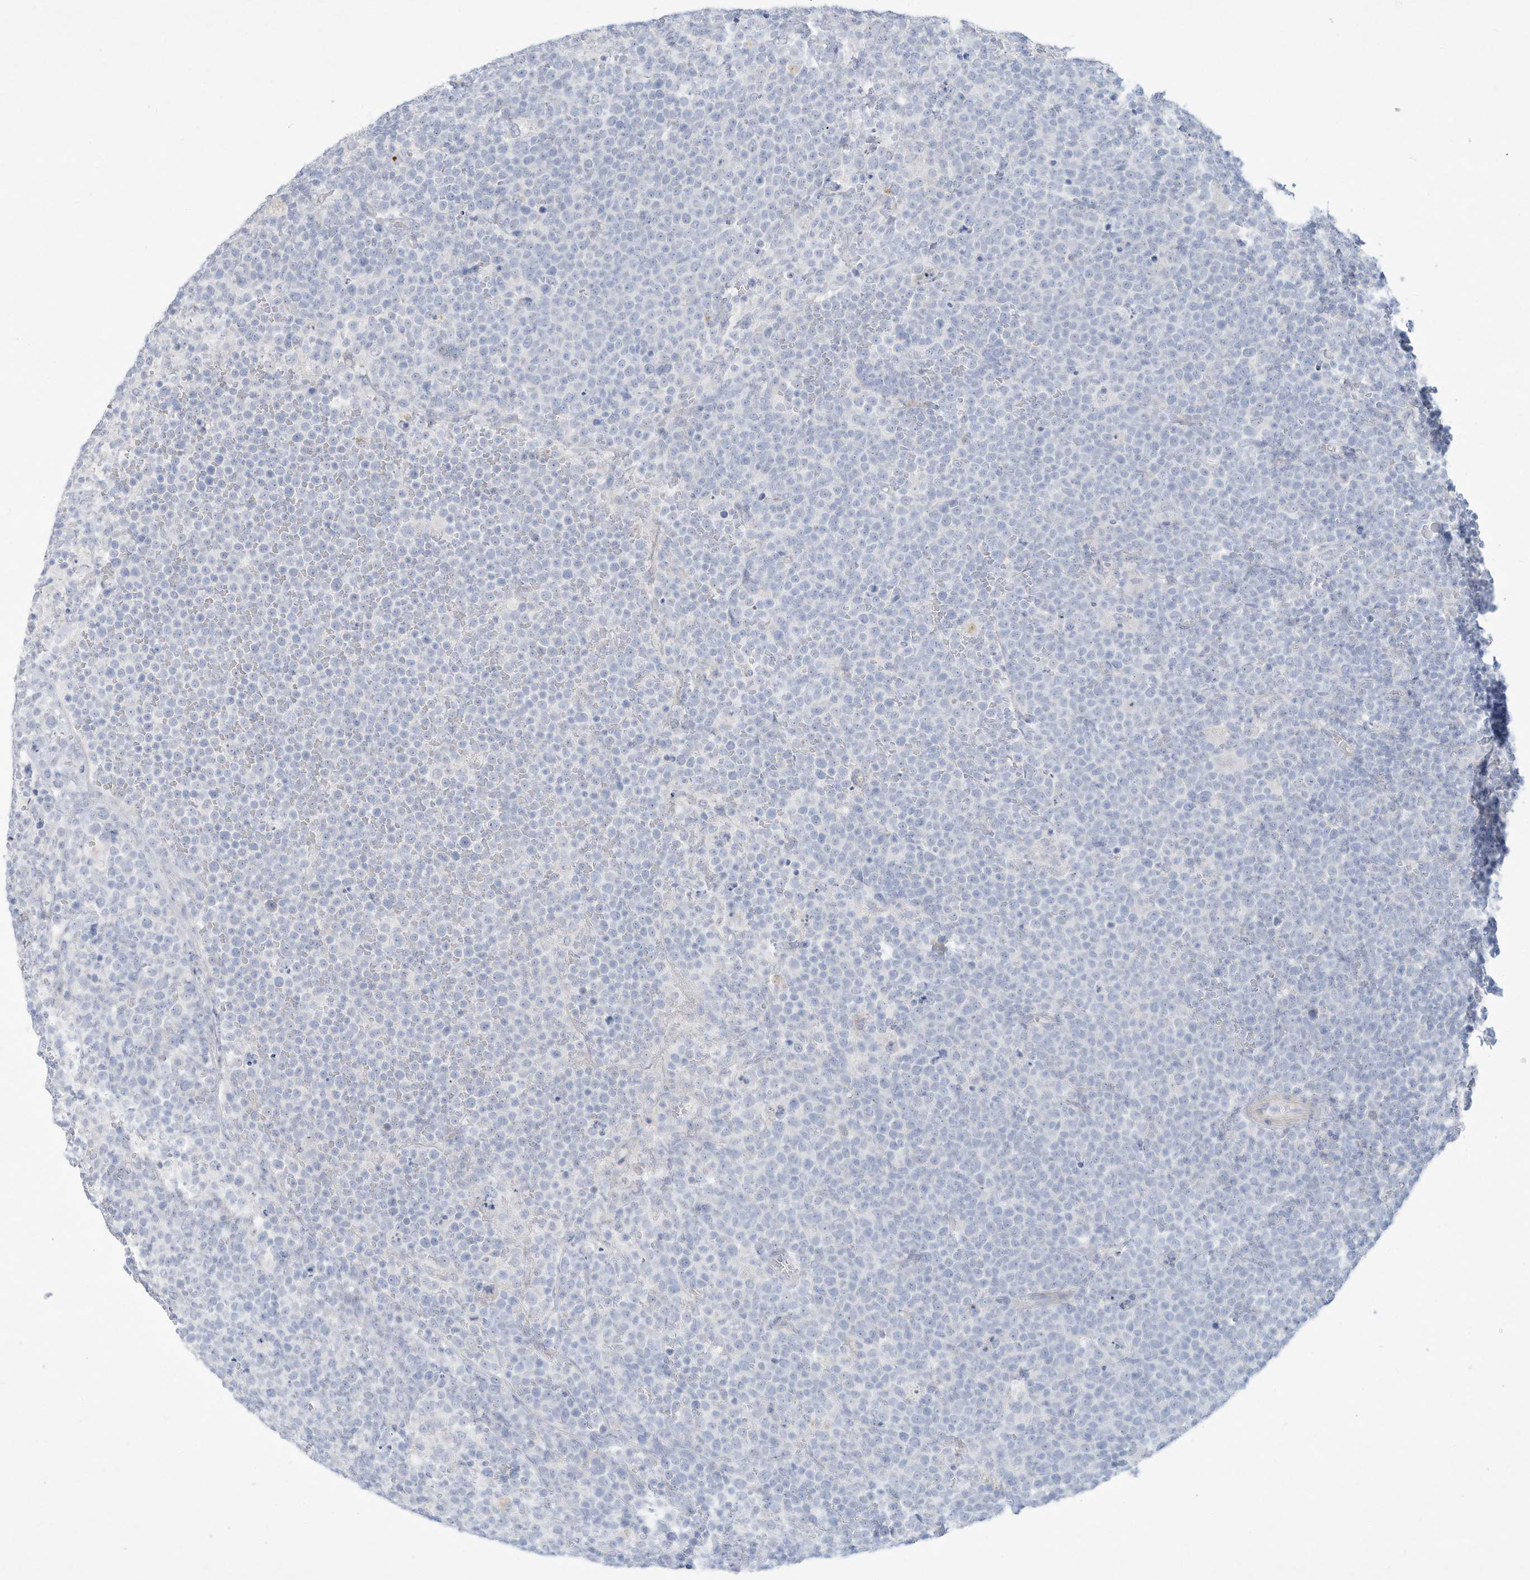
{"staining": {"intensity": "negative", "quantity": "none", "location": "none"}, "tissue": "lymphoma", "cell_type": "Tumor cells", "image_type": "cancer", "snomed": [{"axis": "morphology", "description": "Malignant lymphoma, non-Hodgkin's type, High grade"}, {"axis": "topography", "description": "Lymph node"}], "caption": "Immunohistochemical staining of lymphoma shows no significant staining in tumor cells. Brightfield microscopy of immunohistochemistry (IHC) stained with DAB (brown) and hematoxylin (blue), captured at high magnification.", "gene": "PAX6", "patient": {"sex": "male", "age": 61}}